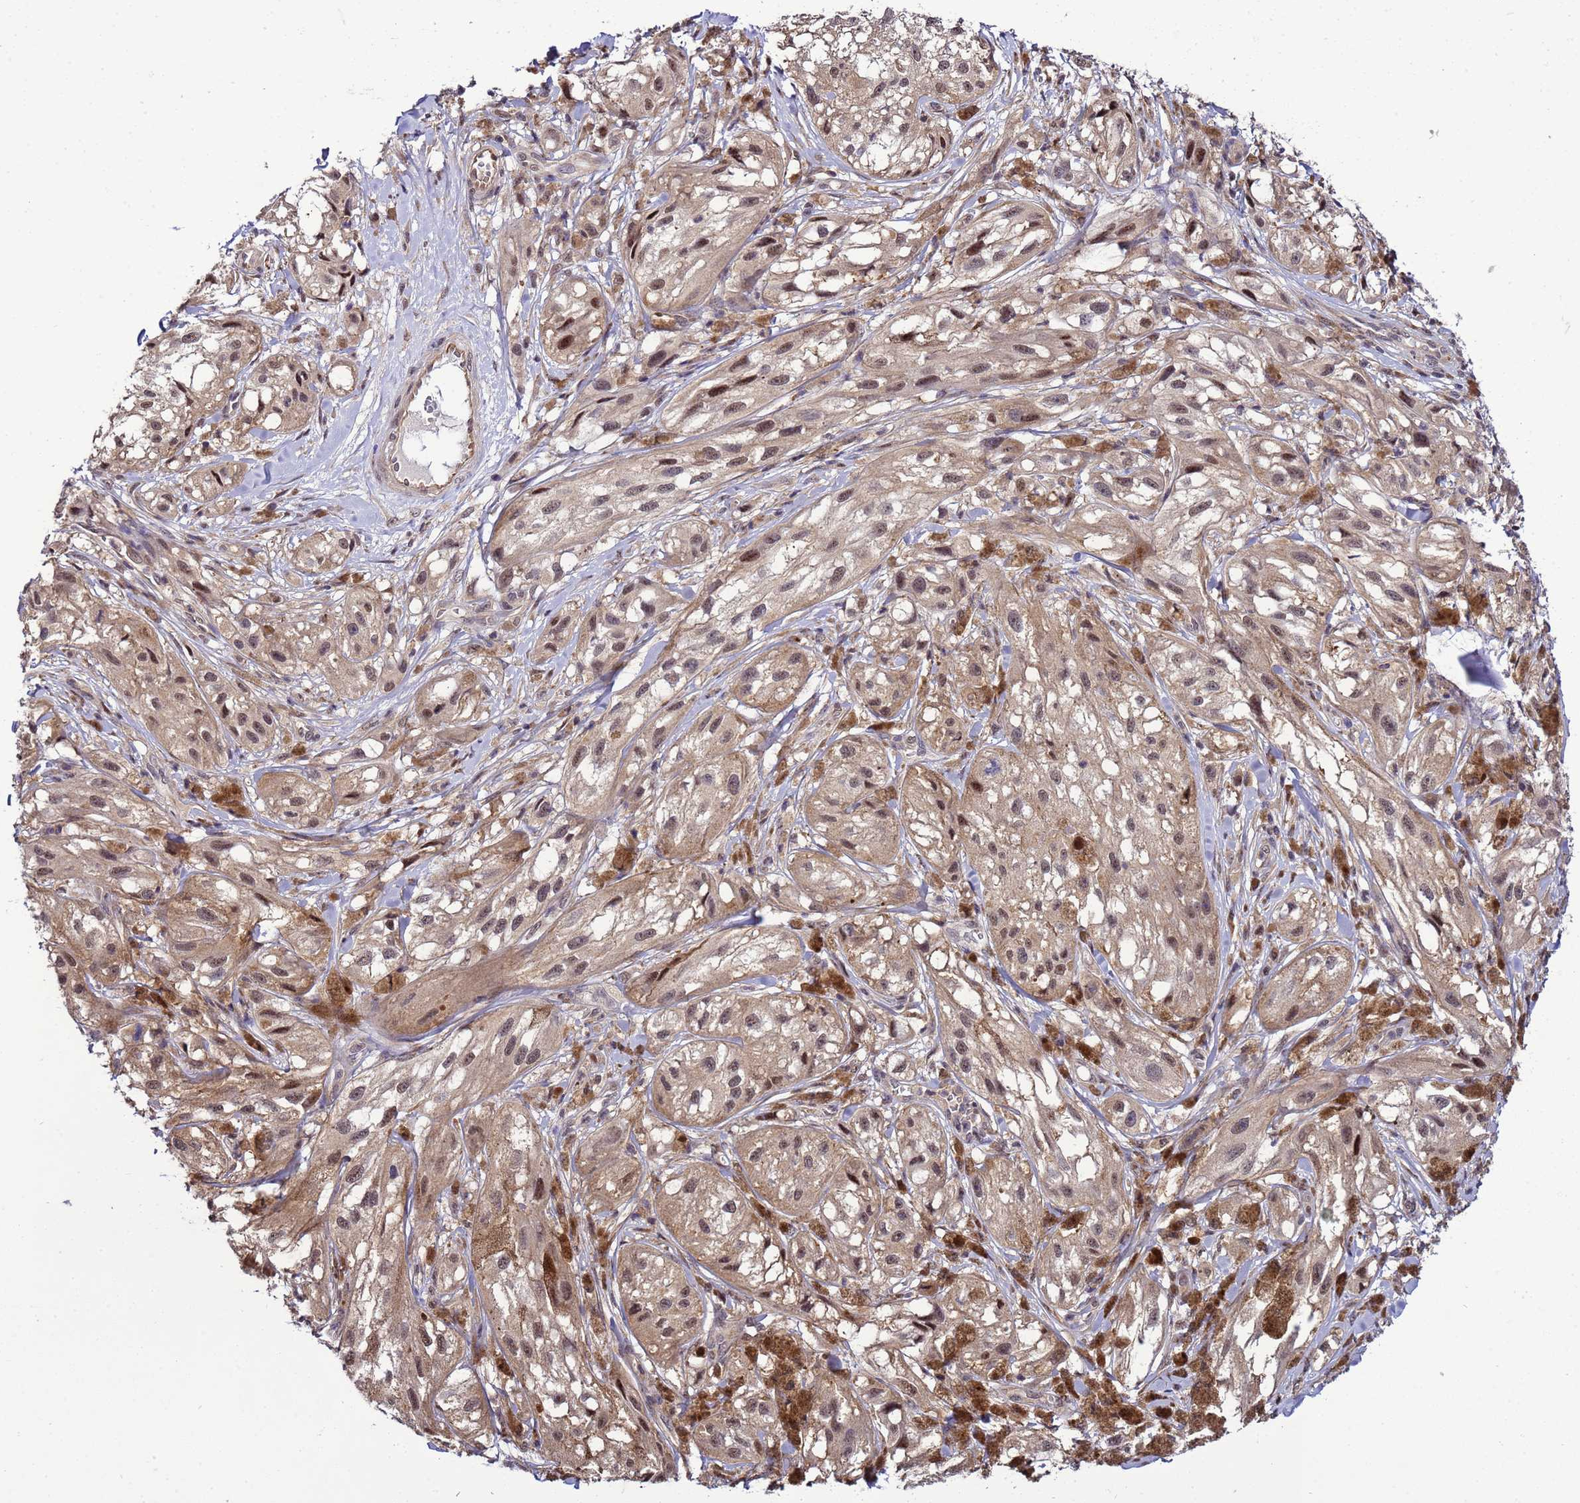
{"staining": {"intensity": "weak", "quantity": ">75%", "location": "nuclear"}, "tissue": "melanoma", "cell_type": "Tumor cells", "image_type": "cancer", "snomed": [{"axis": "morphology", "description": "Malignant melanoma, NOS"}, {"axis": "topography", "description": "Skin"}], "caption": "A micrograph of malignant melanoma stained for a protein reveals weak nuclear brown staining in tumor cells. The staining was performed using DAB, with brown indicating positive protein expression. Nuclei are stained blue with hematoxylin.", "gene": "GEN1", "patient": {"sex": "male", "age": 88}}